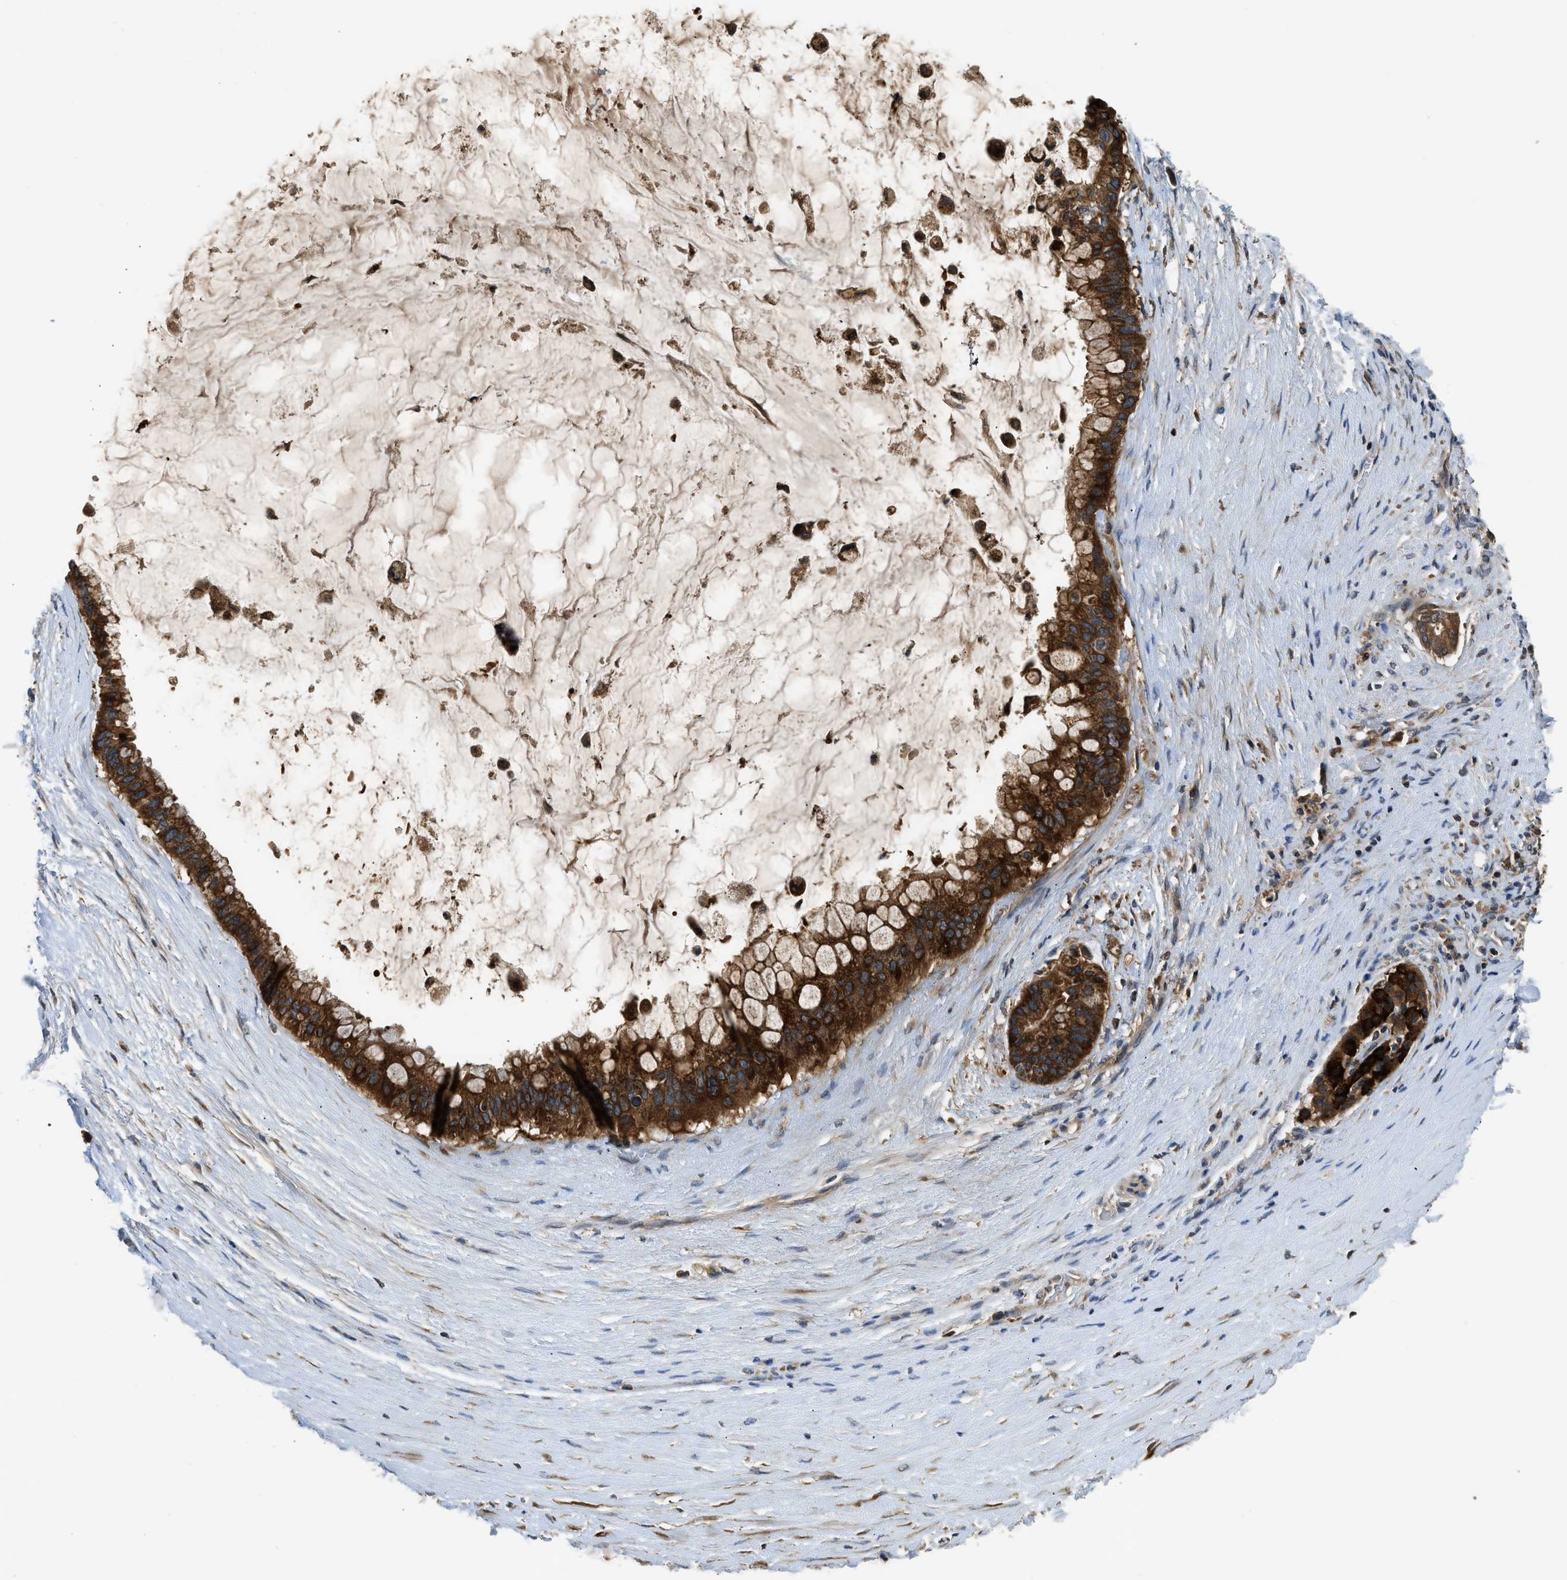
{"staining": {"intensity": "strong", "quantity": ">75%", "location": "cytoplasmic/membranous"}, "tissue": "pancreatic cancer", "cell_type": "Tumor cells", "image_type": "cancer", "snomed": [{"axis": "morphology", "description": "Adenocarcinoma, NOS"}, {"axis": "topography", "description": "Pancreas"}], "caption": "IHC of human pancreatic cancer (adenocarcinoma) reveals high levels of strong cytoplasmic/membranous positivity in approximately >75% of tumor cells.", "gene": "PAFAH2", "patient": {"sex": "male", "age": 41}}